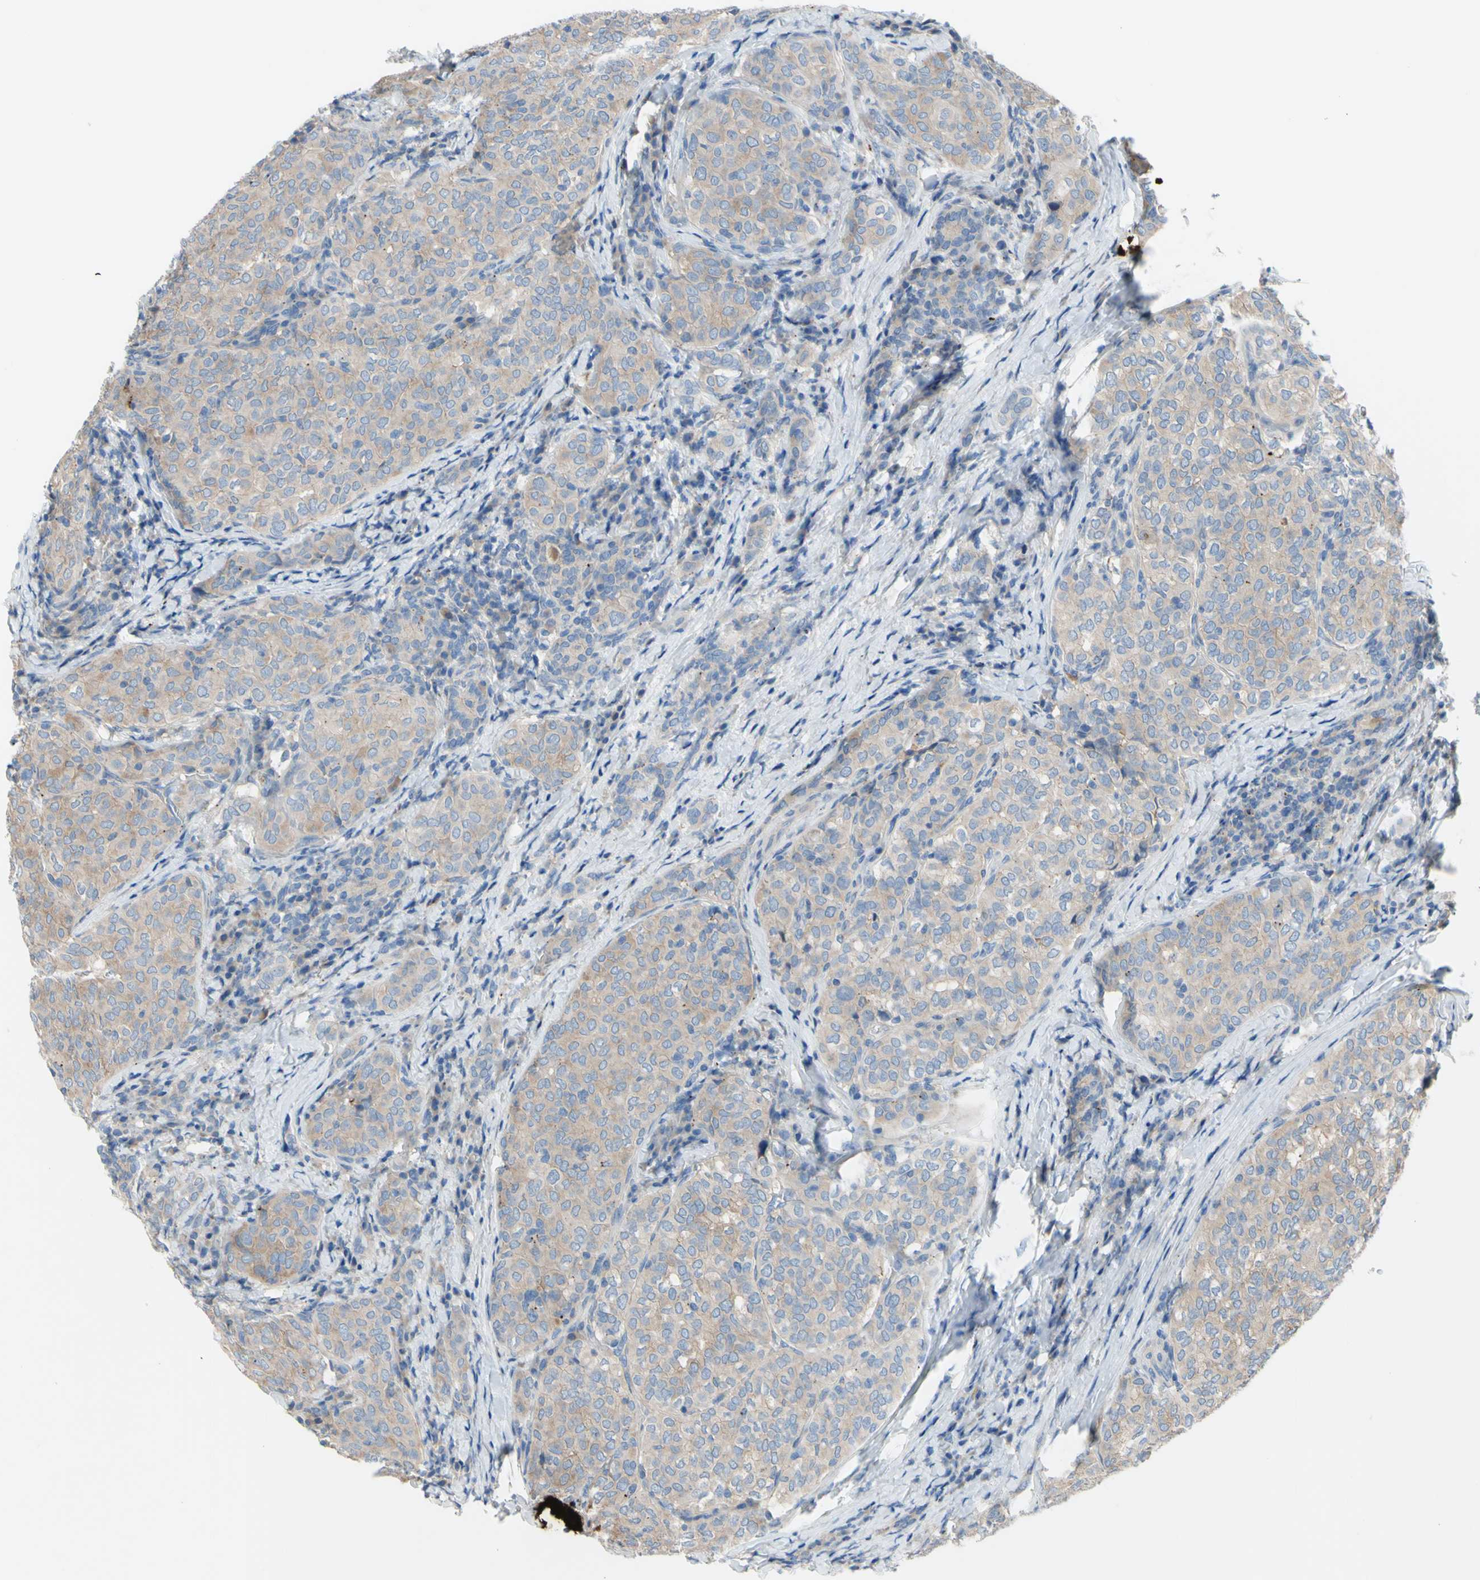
{"staining": {"intensity": "weak", "quantity": "25%-75%", "location": "cytoplasmic/membranous"}, "tissue": "thyroid cancer", "cell_type": "Tumor cells", "image_type": "cancer", "snomed": [{"axis": "morphology", "description": "Normal tissue, NOS"}, {"axis": "morphology", "description": "Papillary adenocarcinoma, NOS"}, {"axis": "topography", "description": "Thyroid gland"}], "caption": "Weak cytoplasmic/membranous staining for a protein is identified in about 25%-75% of tumor cells of thyroid papillary adenocarcinoma using immunohistochemistry (IHC).", "gene": "TMEM59L", "patient": {"sex": "female", "age": 30}}